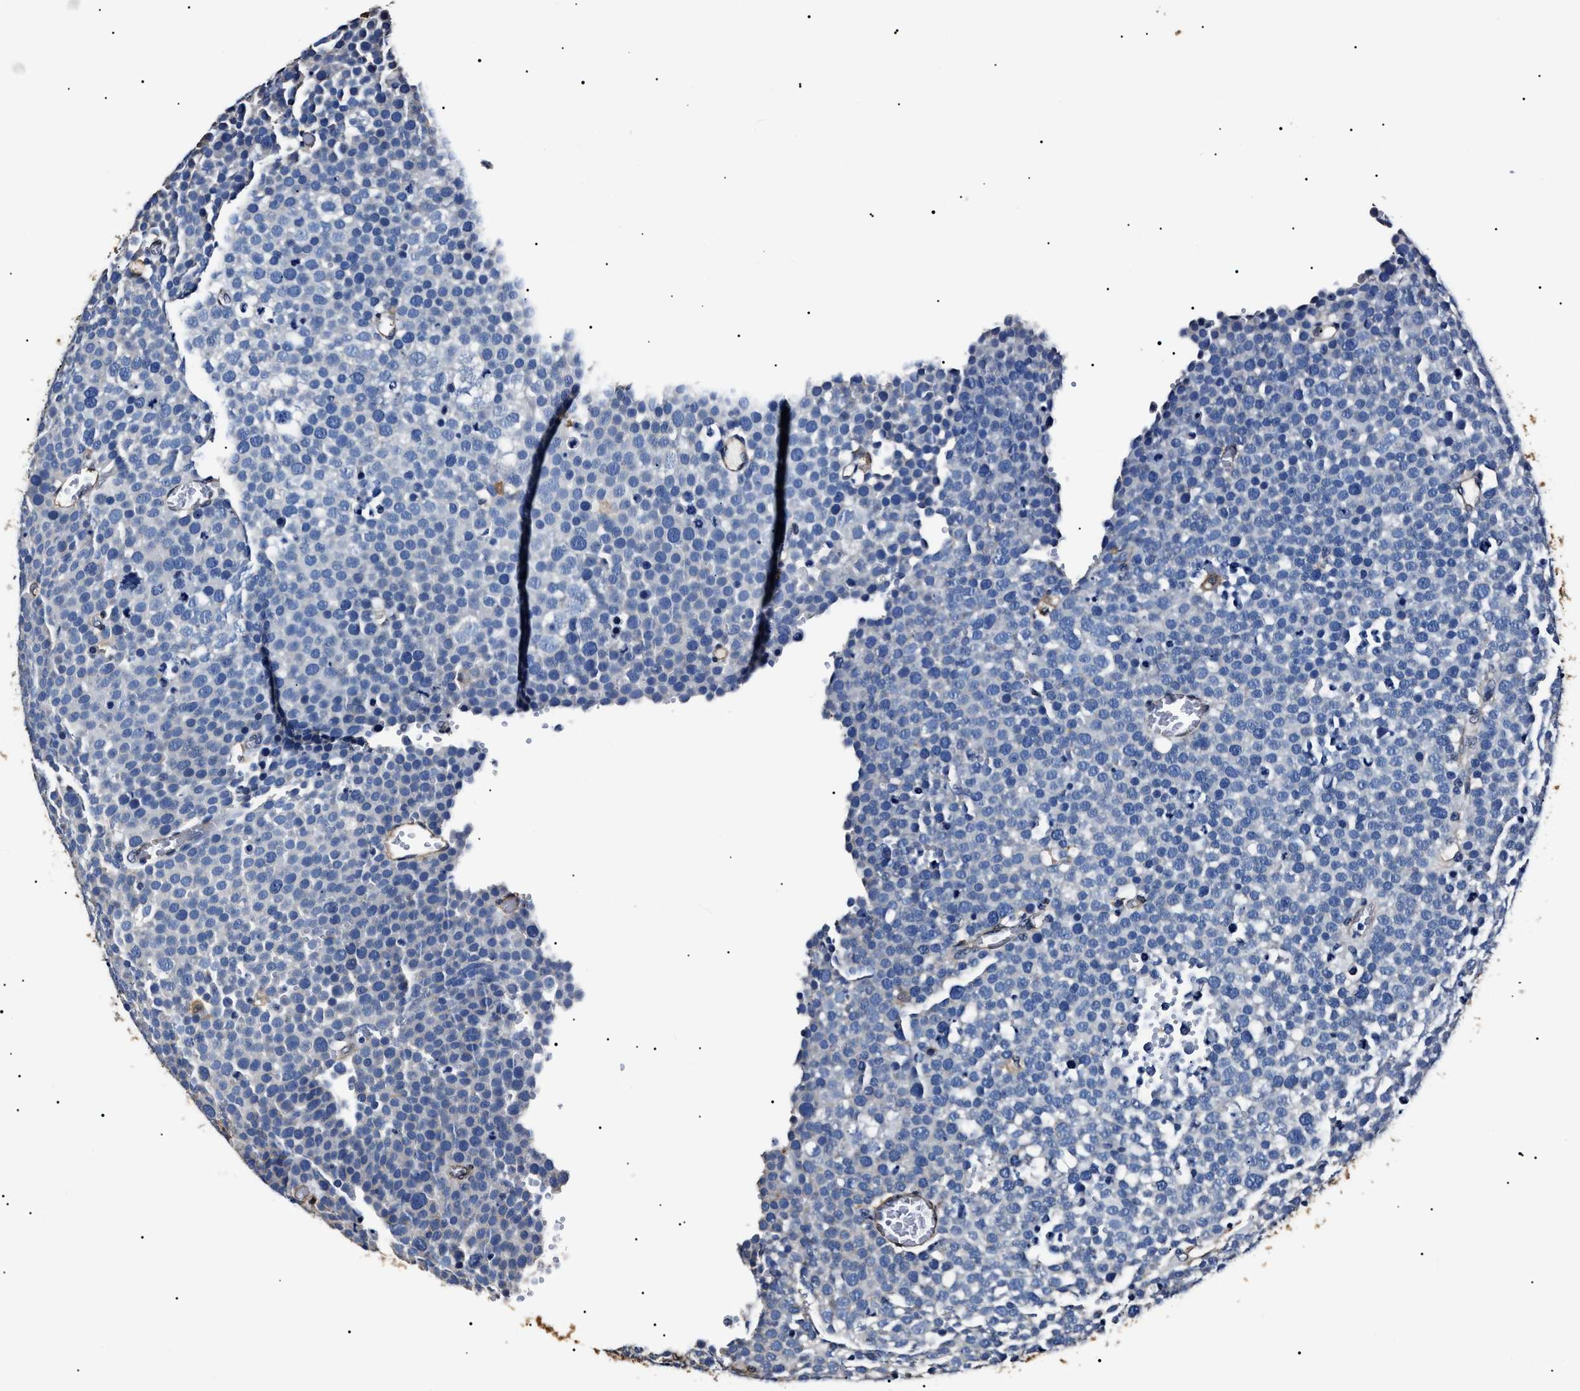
{"staining": {"intensity": "negative", "quantity": "none", "location": "none"}, "tissue": "testis cancer", "cell_type": "Tumor cells", "image_type": "cancer", "snomed": [{"axis": "morphology", "description": "Seminoma, NOS"}, {"axis": "topography", "description": "Testis"}], "caption": "IHC micrograph of neoplastic tissue: human testis cancer (seminoma) stained with DAB (3,3'-diaminobenzidine) displays no significant protein positivity in tumor cells.", "gene": "ALDH1A1", "patient": {"sex": "male", "age": 71}}